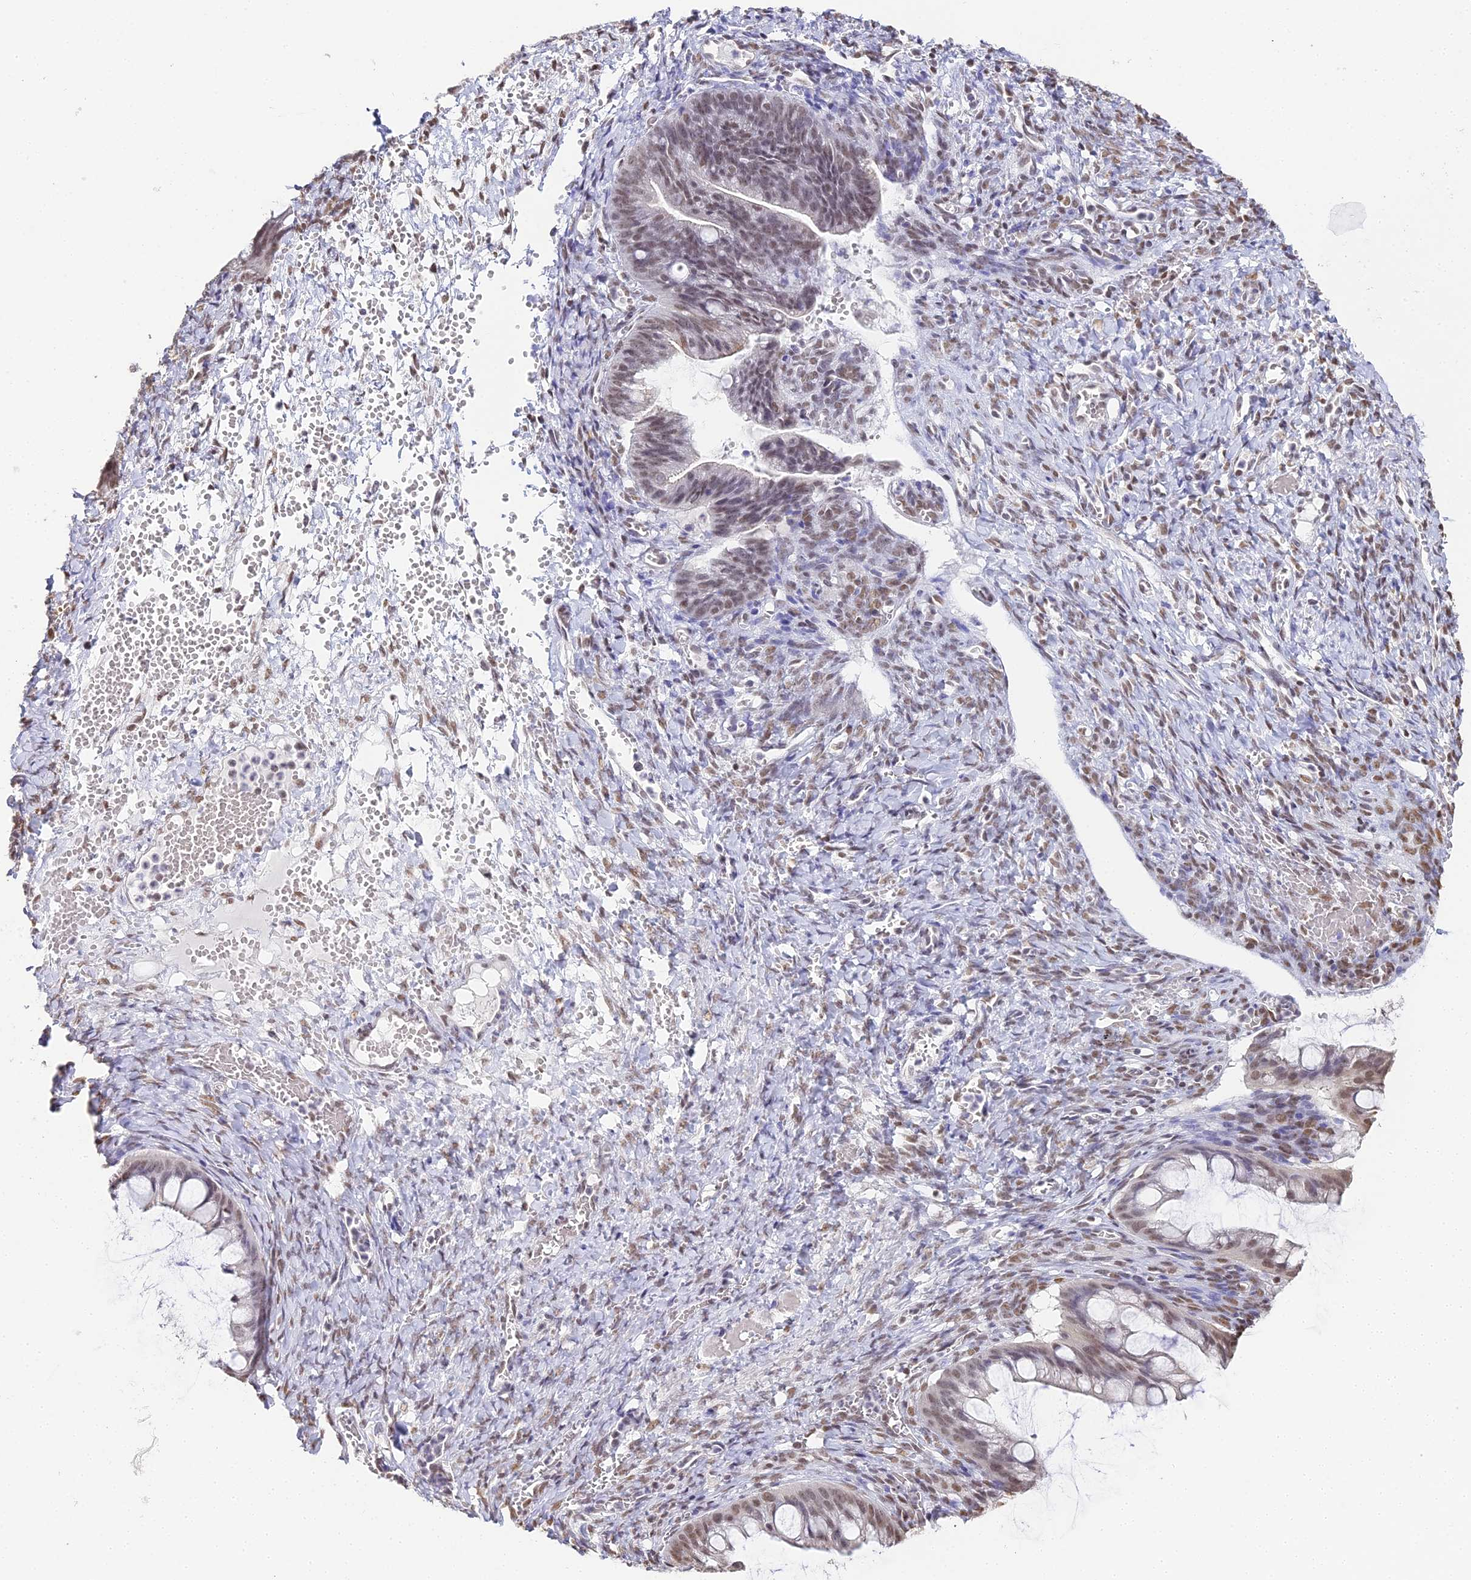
{"staining": {"intensity": "moderate", "quantity": "25%-75%", "location": "nuclear"}, "tissue": "ovarian cancer", "cell_type": "Tumor cells", "image_type": "cancer", "snomed": [{"axis": "morphology", "description": "Cystadenocarcinoma, mucinous, NOS"}, {"axis": "topography", "description": "Ovary"}], "caption": "Protein staining of ovarian mucinous cystadenocarcinoma tissue shows moderate nuclear staining in about 25%-75% of tumor cells.", "gene": "HNRNPA1", "patient": {"sex": "female", "age": 73}}